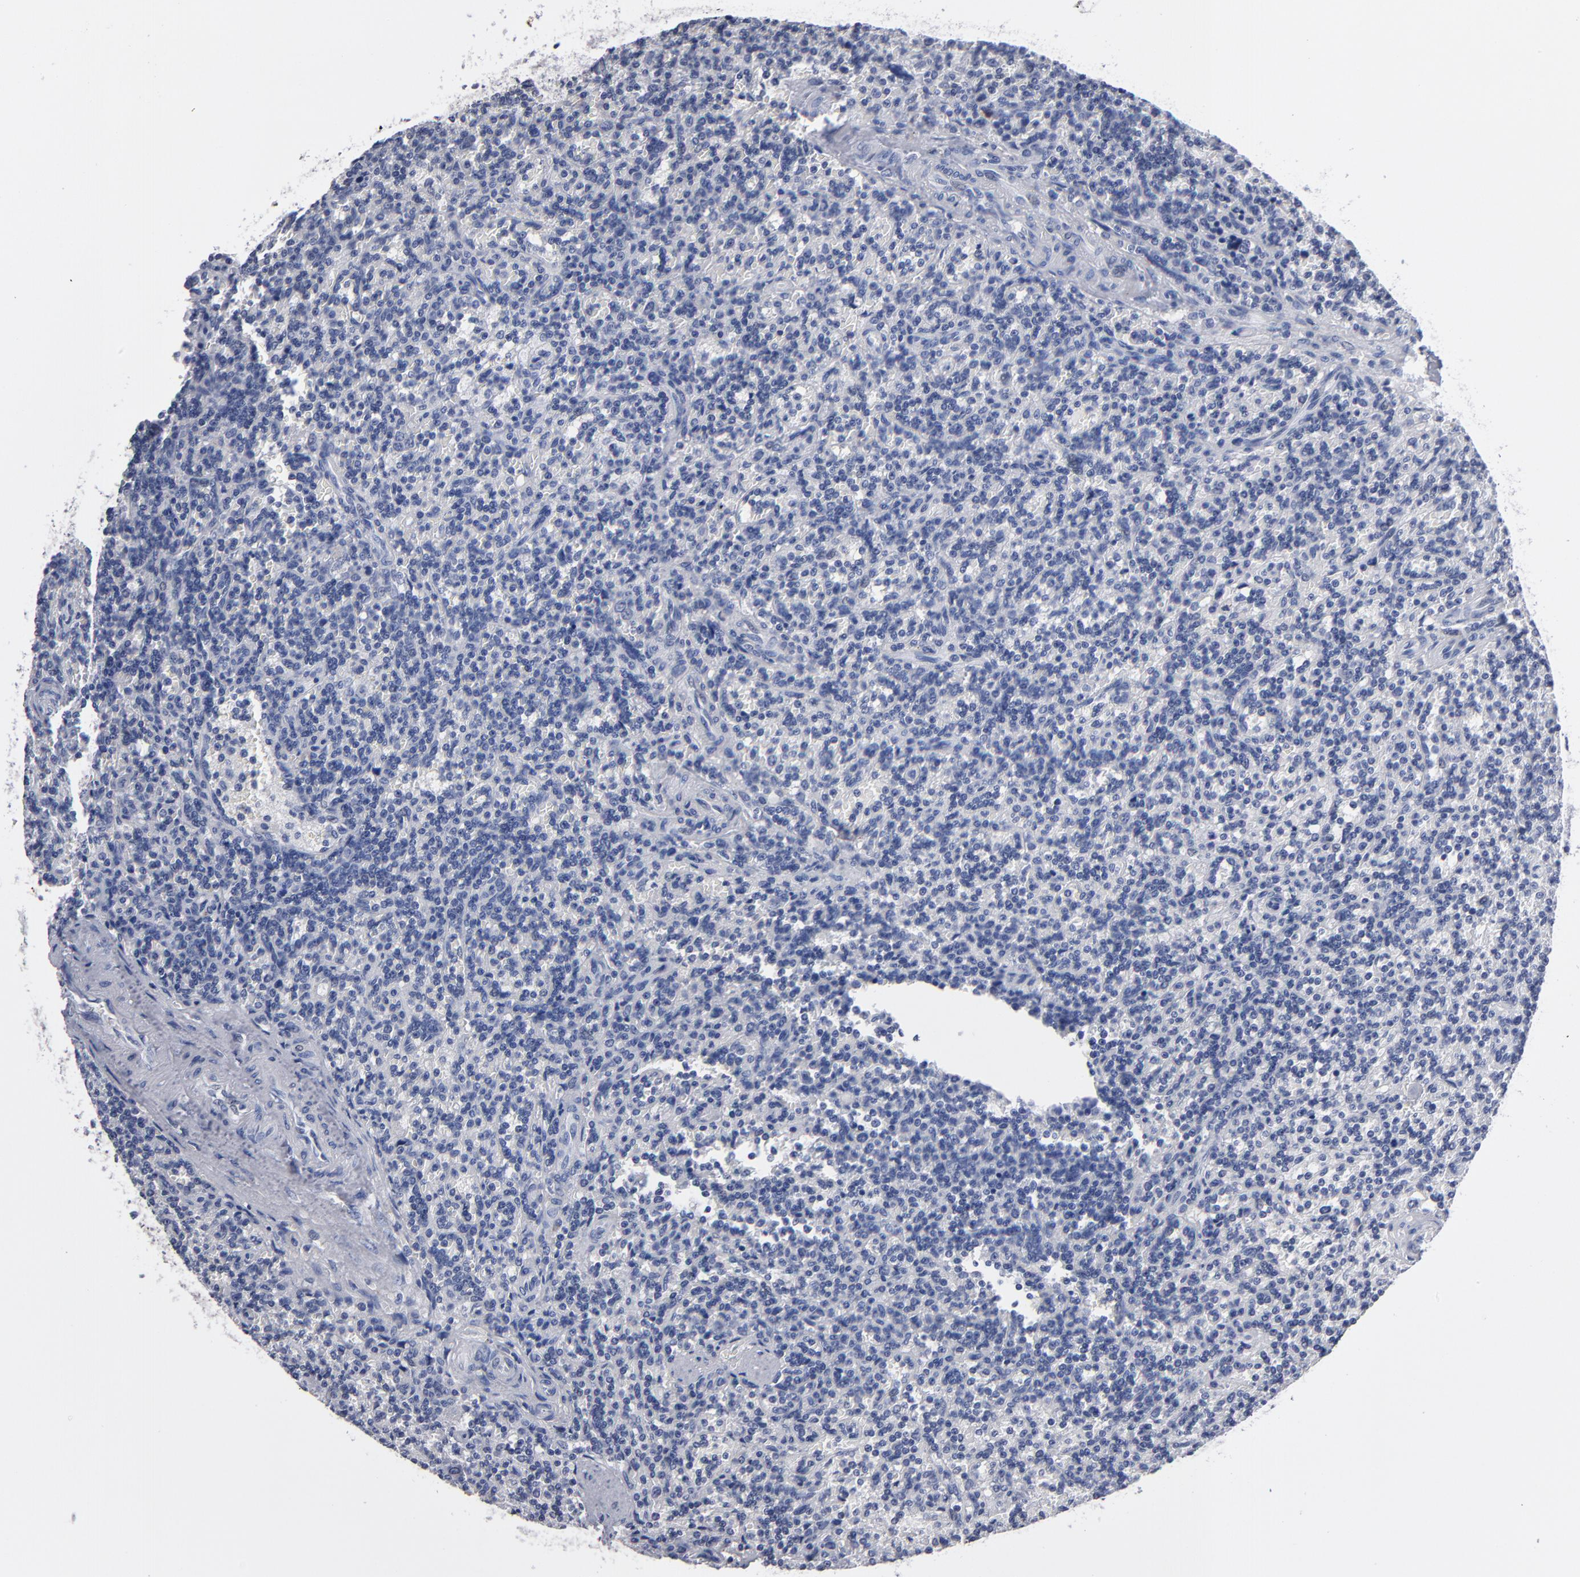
{"staining": {"intensity": "negative", "quantity": "none", "location": "none"}, "tissue": "lymphoma", "cell_type": "Tumor cells", "image_type": "cancer", "snomed": [{"axis": "morphology", "description": "Malignant lymphoma, non-Hodgkin's type, Low grade"}, {"axis": "topography", "description": "Spleen"}], "caption": "Tumor cells show no significant protein staining in lymphoma.", "gene": "RPH3A", "patient": {"sex": "male", "age": 73}}